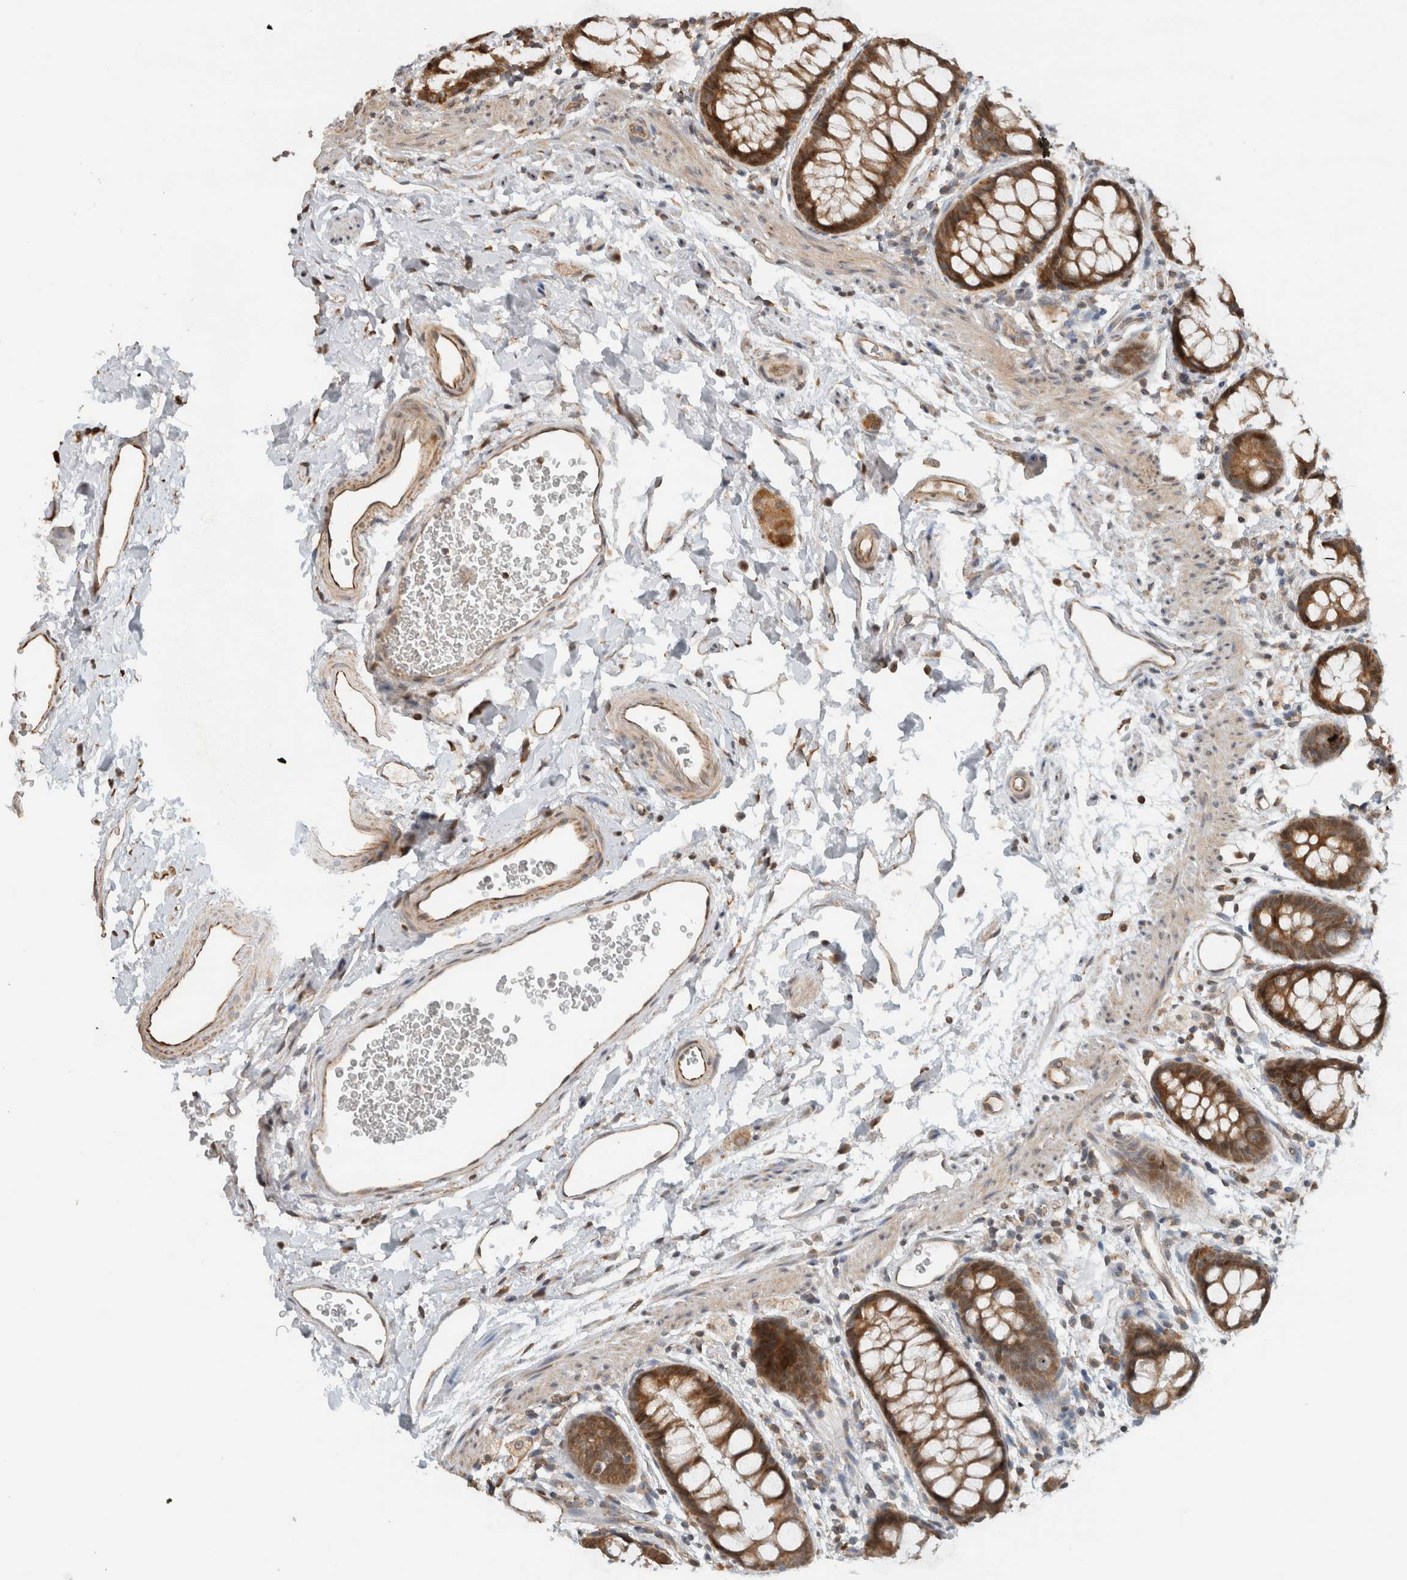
{"staining": {"intensity": "strong", "quantity": ">75%", "location": "cytoplasmic/membranous"}, "tissue": "rectum", "cell_type": "Glandular cells", "image_type": "normal", "snomed": [{"axis": "morphology", "description": "Normal tissue, NOS"}, {"axis": "topography", "description": "Rectum"}], "caption": "This is a histology image of immunohistochemistry staining of benign rectum, which shows strong expression in the cytoplasmic/membranous of glandular cells.", "gene": "GINS4", "patient": {"sex": "female", "age": 65}}